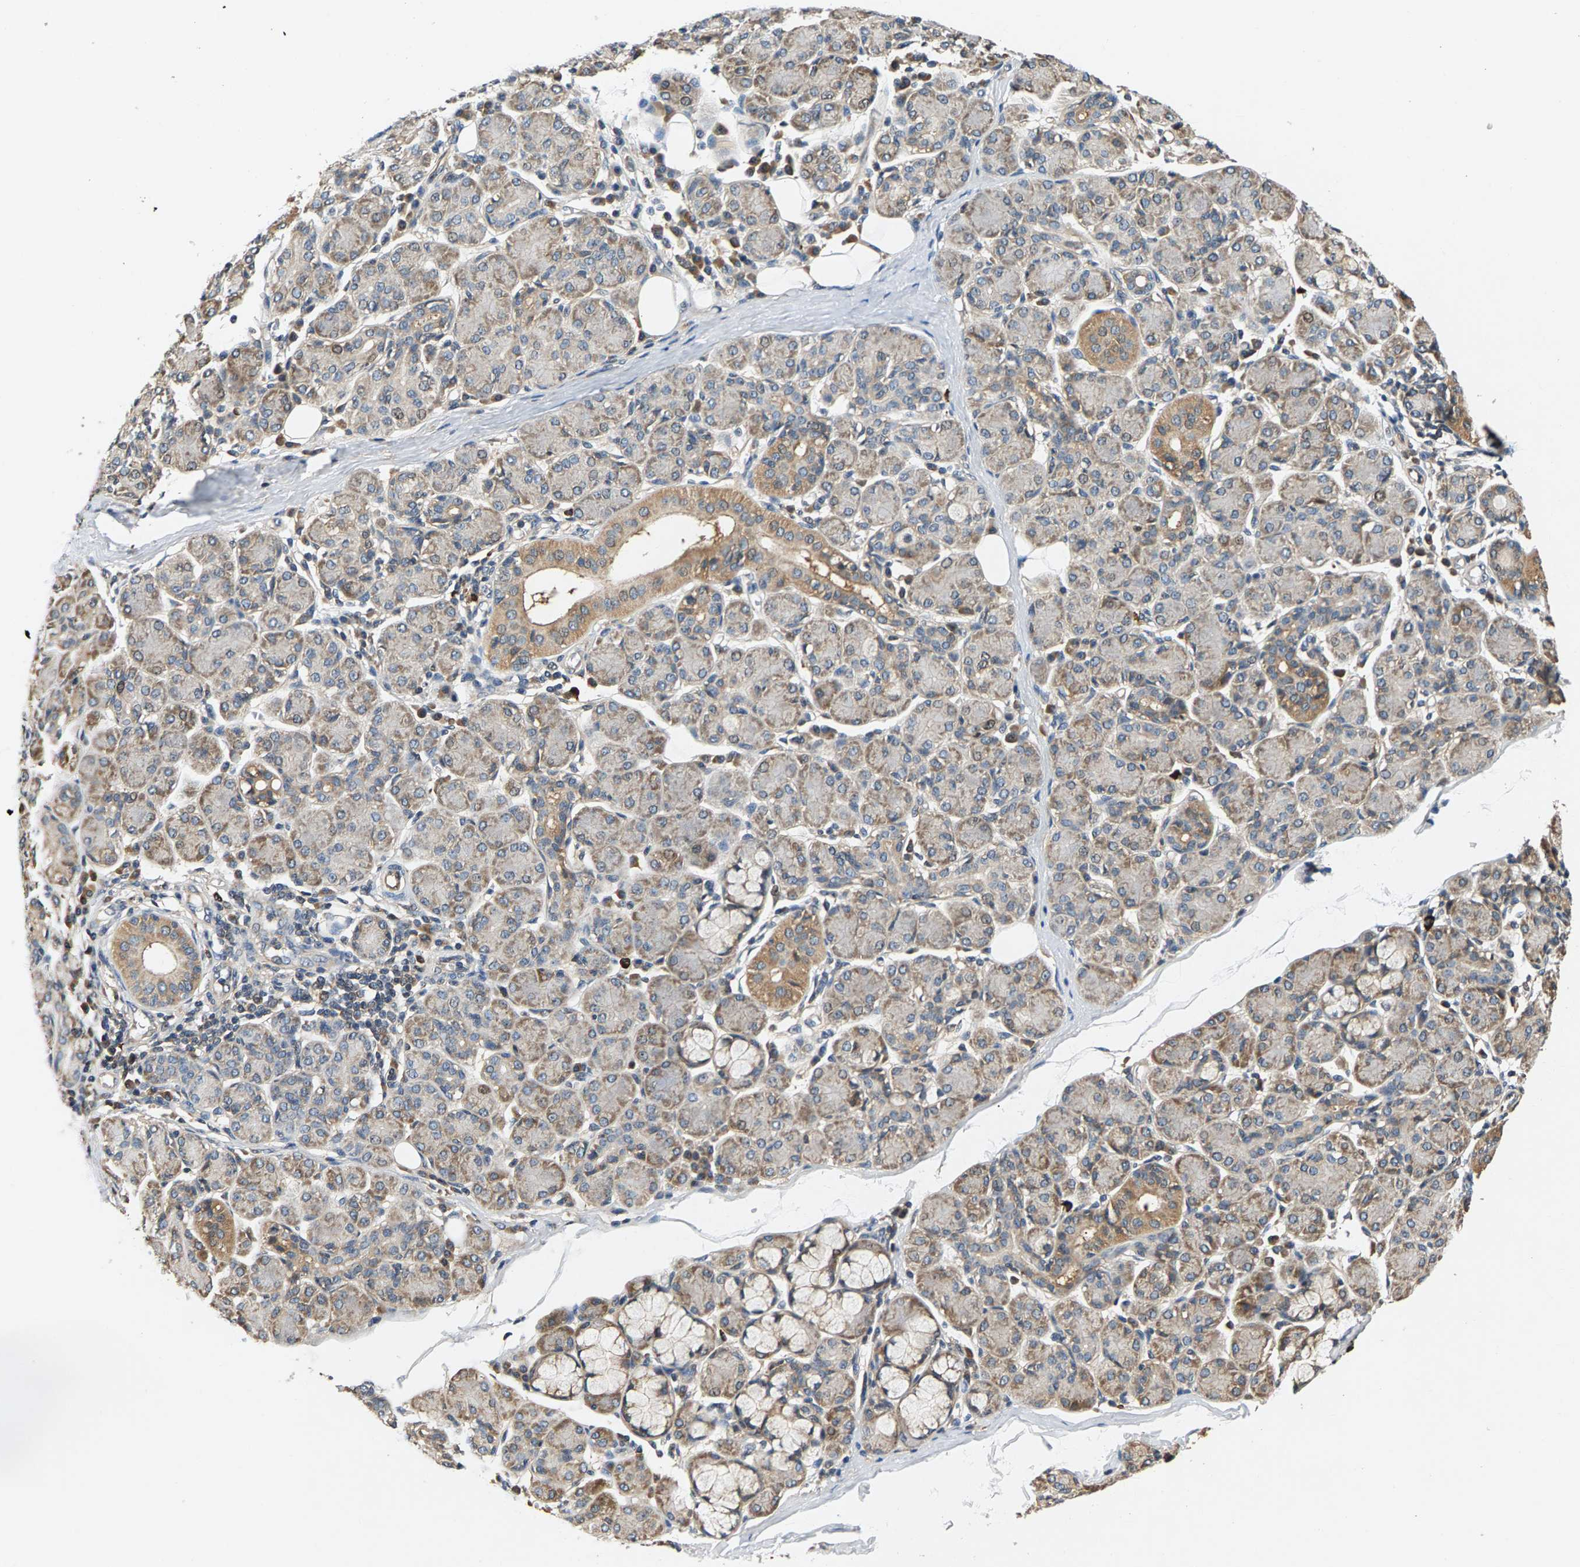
{"staining": {"intensity": "moderate", "quantity": "25%-75%", "location": "cytoplasmic/membranous"}, "tissue": "salivary gland", "cell_type": "Glandular cells", "image_type": "normal", "snomed": [{"axis": "morphology", "description": "Normal tissue, NOS"}, {"axis": "morphology", "description": "Inflammation, NOS"}, {"axis": "topography", "description": "Lymph node"}, {"axis": "topography", "description": "Salivary gland"}], "caption": "IHC photomicrograph of benign salivary gland stained for a protein (brown), which displays medium levels of moderate cytoplasmic/membranous staining in approximately 25%-75% of glandular cells.", "gene": "FAM78A", "patient": {"sex": "male", "age": 3}}